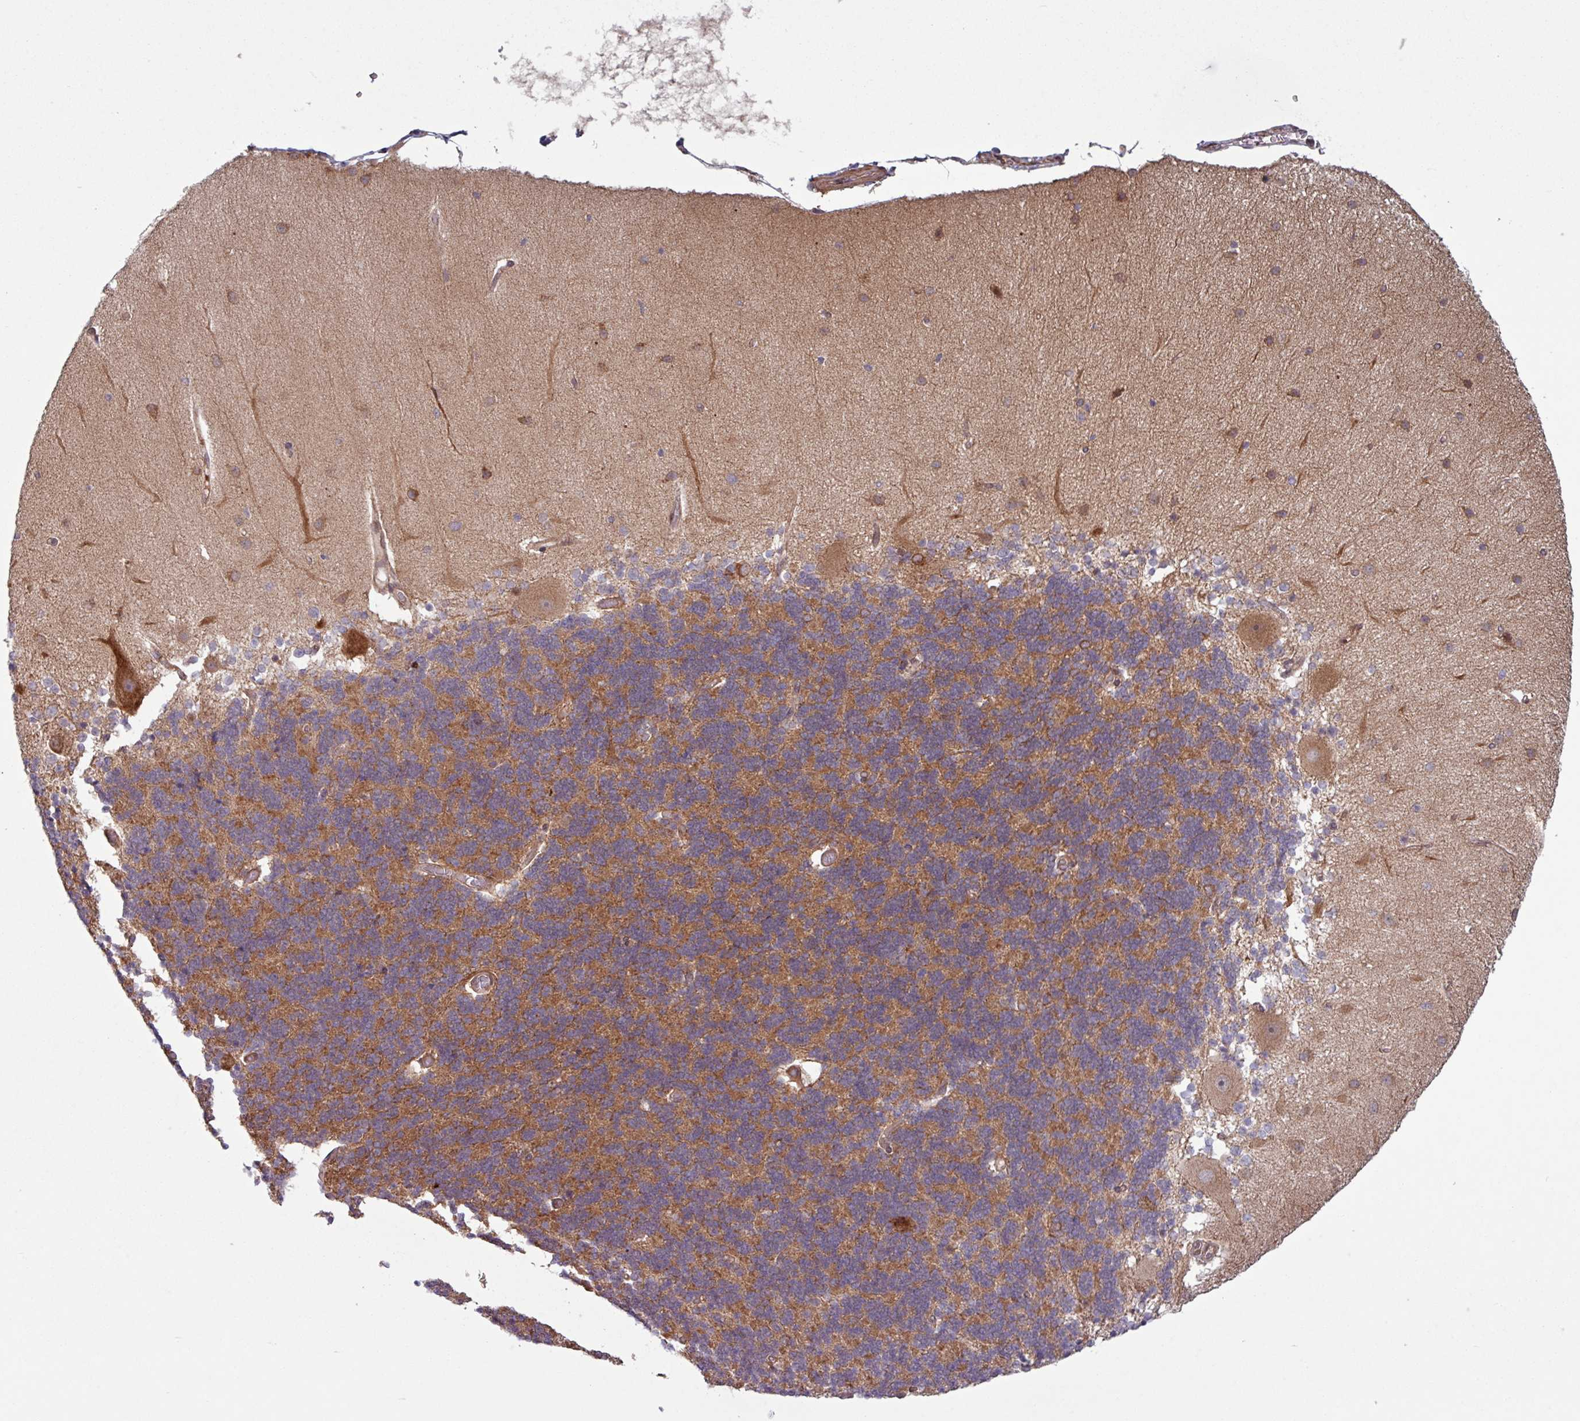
{"staining": {"intensity": "moderate", "quantity": ">75%", "location": "cytoplasmic/membranous"}, "tissue": "cerebellum", "cell_type": "Cells in granular layer", "image_type": "normal", "snomed": [{"axis": "morphology", "description": "Normal tissue, NOS"}, {"axis": "topography", "description": "Cerebellum"}], "caption": "Immunohistochemical staining of benign human cerebellum reveals moderate cytoplasmic/membranous protein staining in about >75% of cells in granular layer.", "gene": "PDPR", "patient": {"sex": "female", "age": 54}}